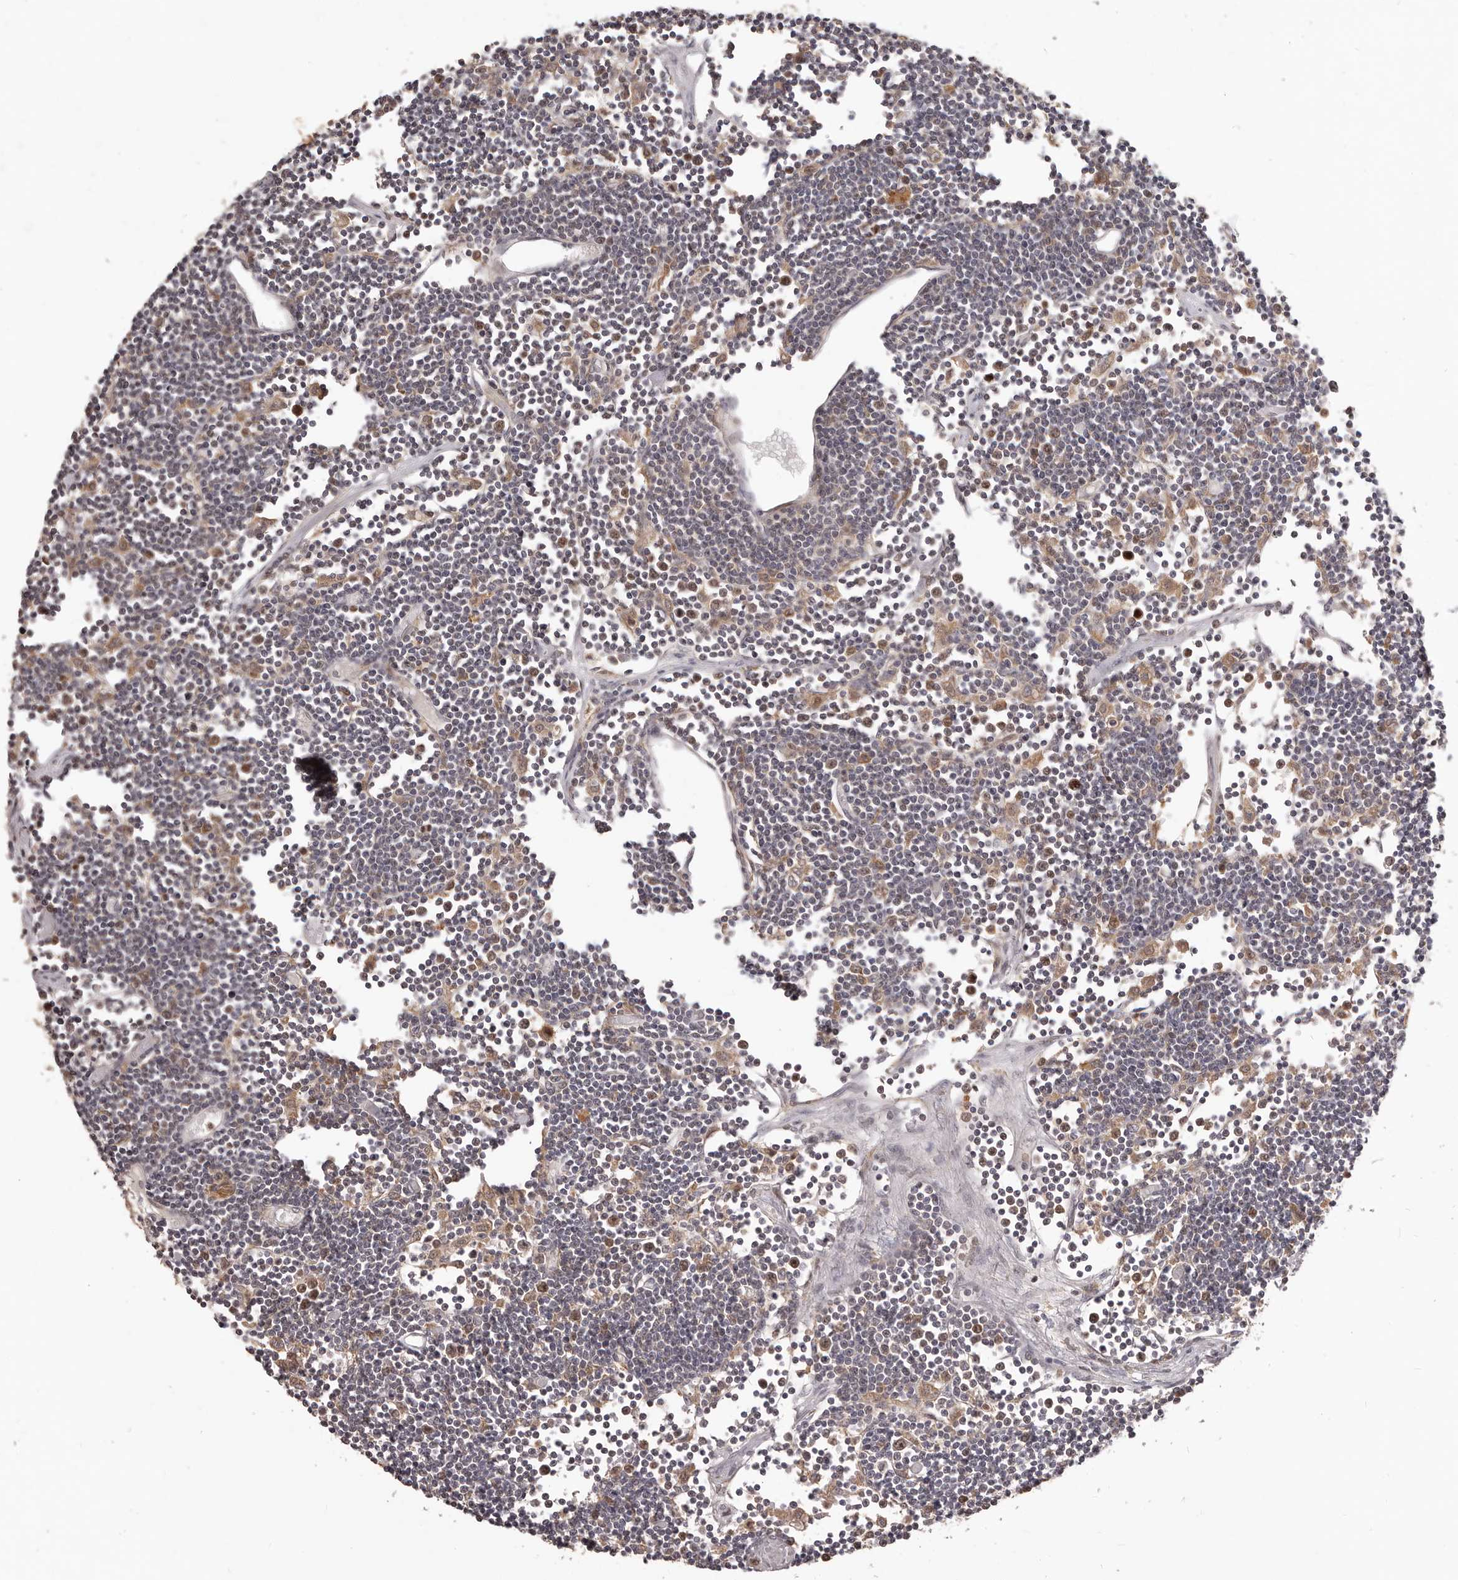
{"staining": {"intensity": "moderate", "quantity": ">75%", "location": "cytoplasmic/membranous"}, "tissue": "lymph node", "cell_type": "Germinal center cells", "image_type": "normal", "snomed": [{"axis": "morphology", "description": "Normal tissue, NOS"}, {"axis": "topography", "description": "Lymph node"}], "caption": "The immunohistochemical stain labels moderate cytoplasmic/membranous expression in germinal center cells of normal lymph node. (IHC, brightfield microscopy, high magnification).", "gene": "RNF187", "patient": {"sex": "female", "age": 11}}